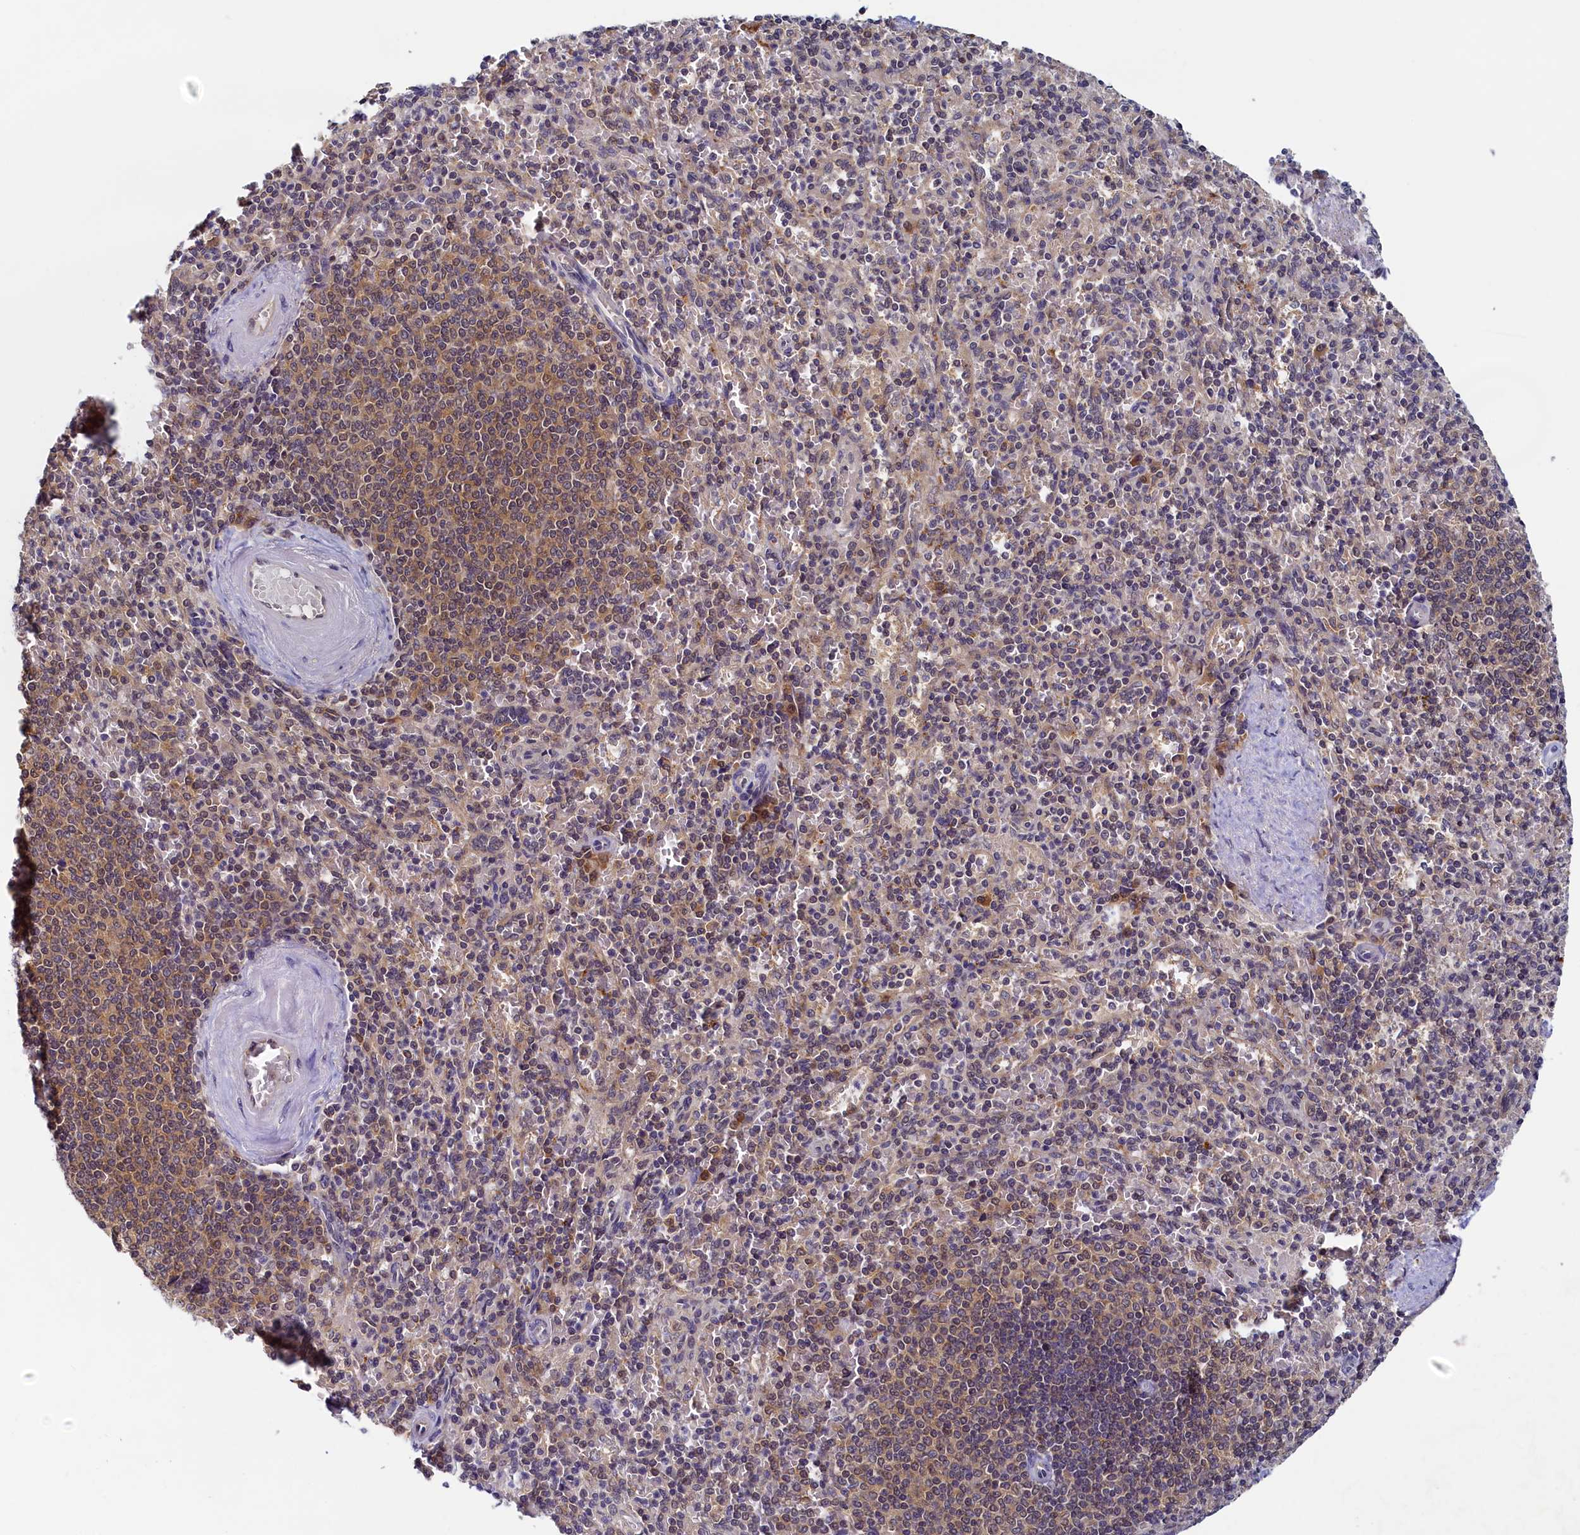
{"staining": {"intensity": "negative", "quantity": "none", "location": "none"}, "tissue": "spleen", "cell_type": "Cells in red pulp", "image_type": "normal", "snomed": [{"axis": "morphology", "description": "Normal tissue, NOS"}, {"axis": "topography", "description": "Spleen"}], "caption": "High power microscopy micrograph of an immunohistochemistry (IHC) micrograph of normal spleen, revealing no significant positivity in cells in red pulp.", "gene": "PAAF1", "patient": {"sex": "male", "age": 82}}